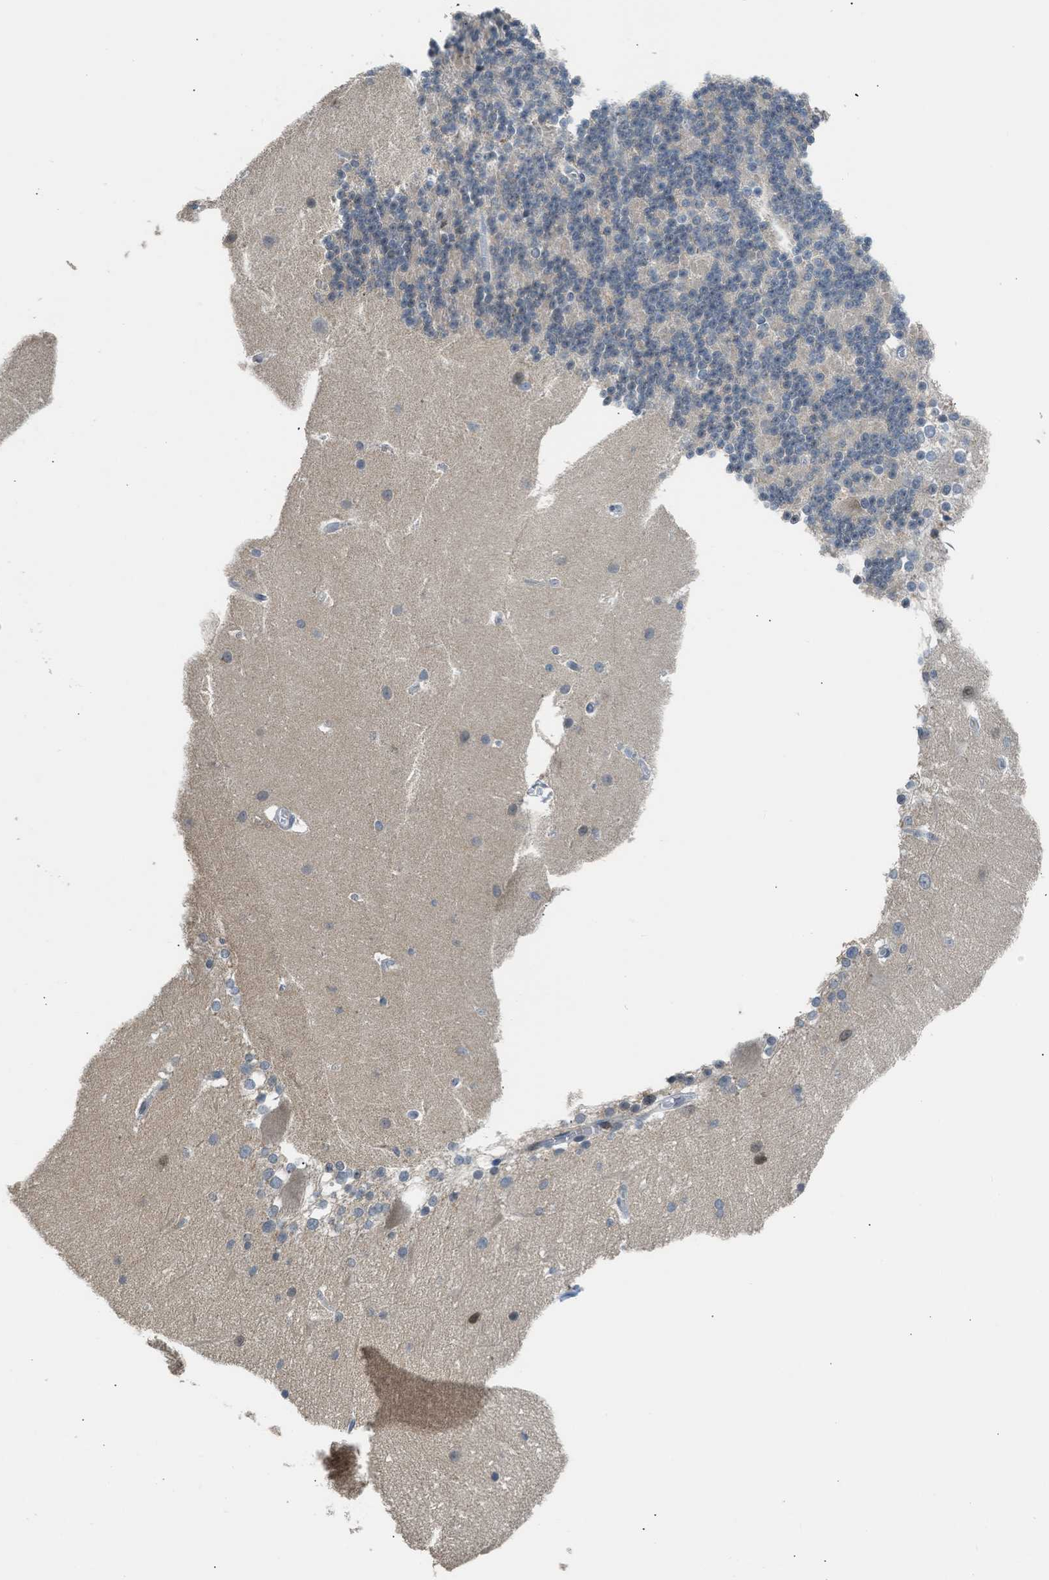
{"staining": {"intensity": "weak", "quantity": "<25%", "location": "cytoplasmic/membranous"}, "tissue": "cerebellum", "cell_type": "Cells in granular layer", "image_type": "normal", "snomed": [{"axis": "morphology", "description": "Normal tissue, NOS"}, {"axis": "topography", "description": "Cerebellum"}], "caption": "Cells in granular layer are negative for protein expression in normal human cerebellum.", "gene": "TTBK2", "patient": {"sex": "female", "age": 19}}